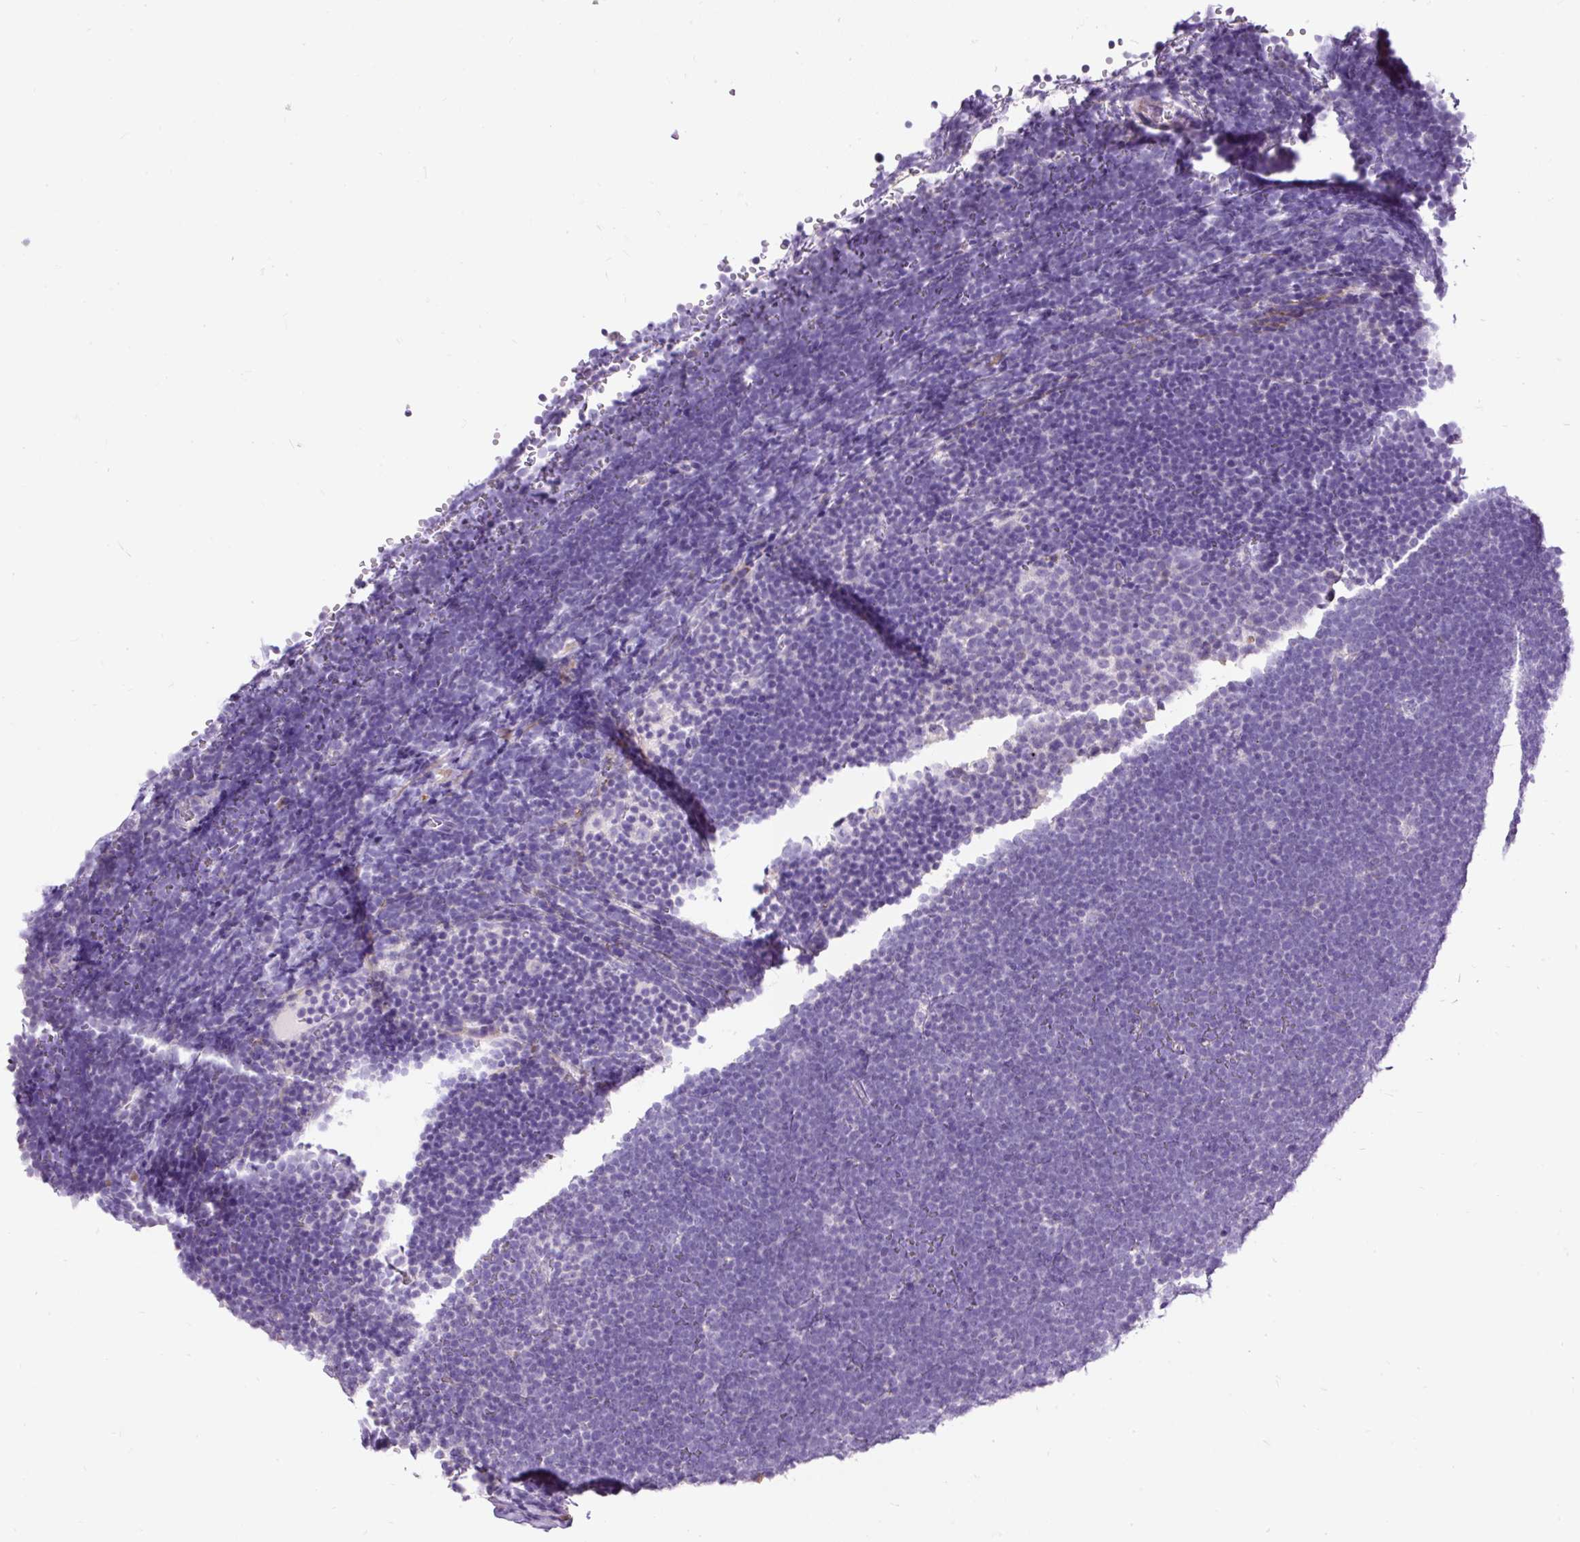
{"staining": {"intensity": "negative", "quantity": "none", "location": "none"}, "tissue": "lymphoma", "cell_type": "Tumor cells", "image_type": "cancer", "snomed": [{"axis": "morphology", "description": "Malignant lymphoma, non-Hodgkin's type, High grade"}, {"axis": "topography", "description": "Lymph node"}], "caption": "Malignant lymphoma, non-Hodgkin's type (high-grade) was stained to show a protein in brown. There is no significant expression in tumor cells.", "gene": "GBX1", "patient": {"sex": "male", "age": 13}}